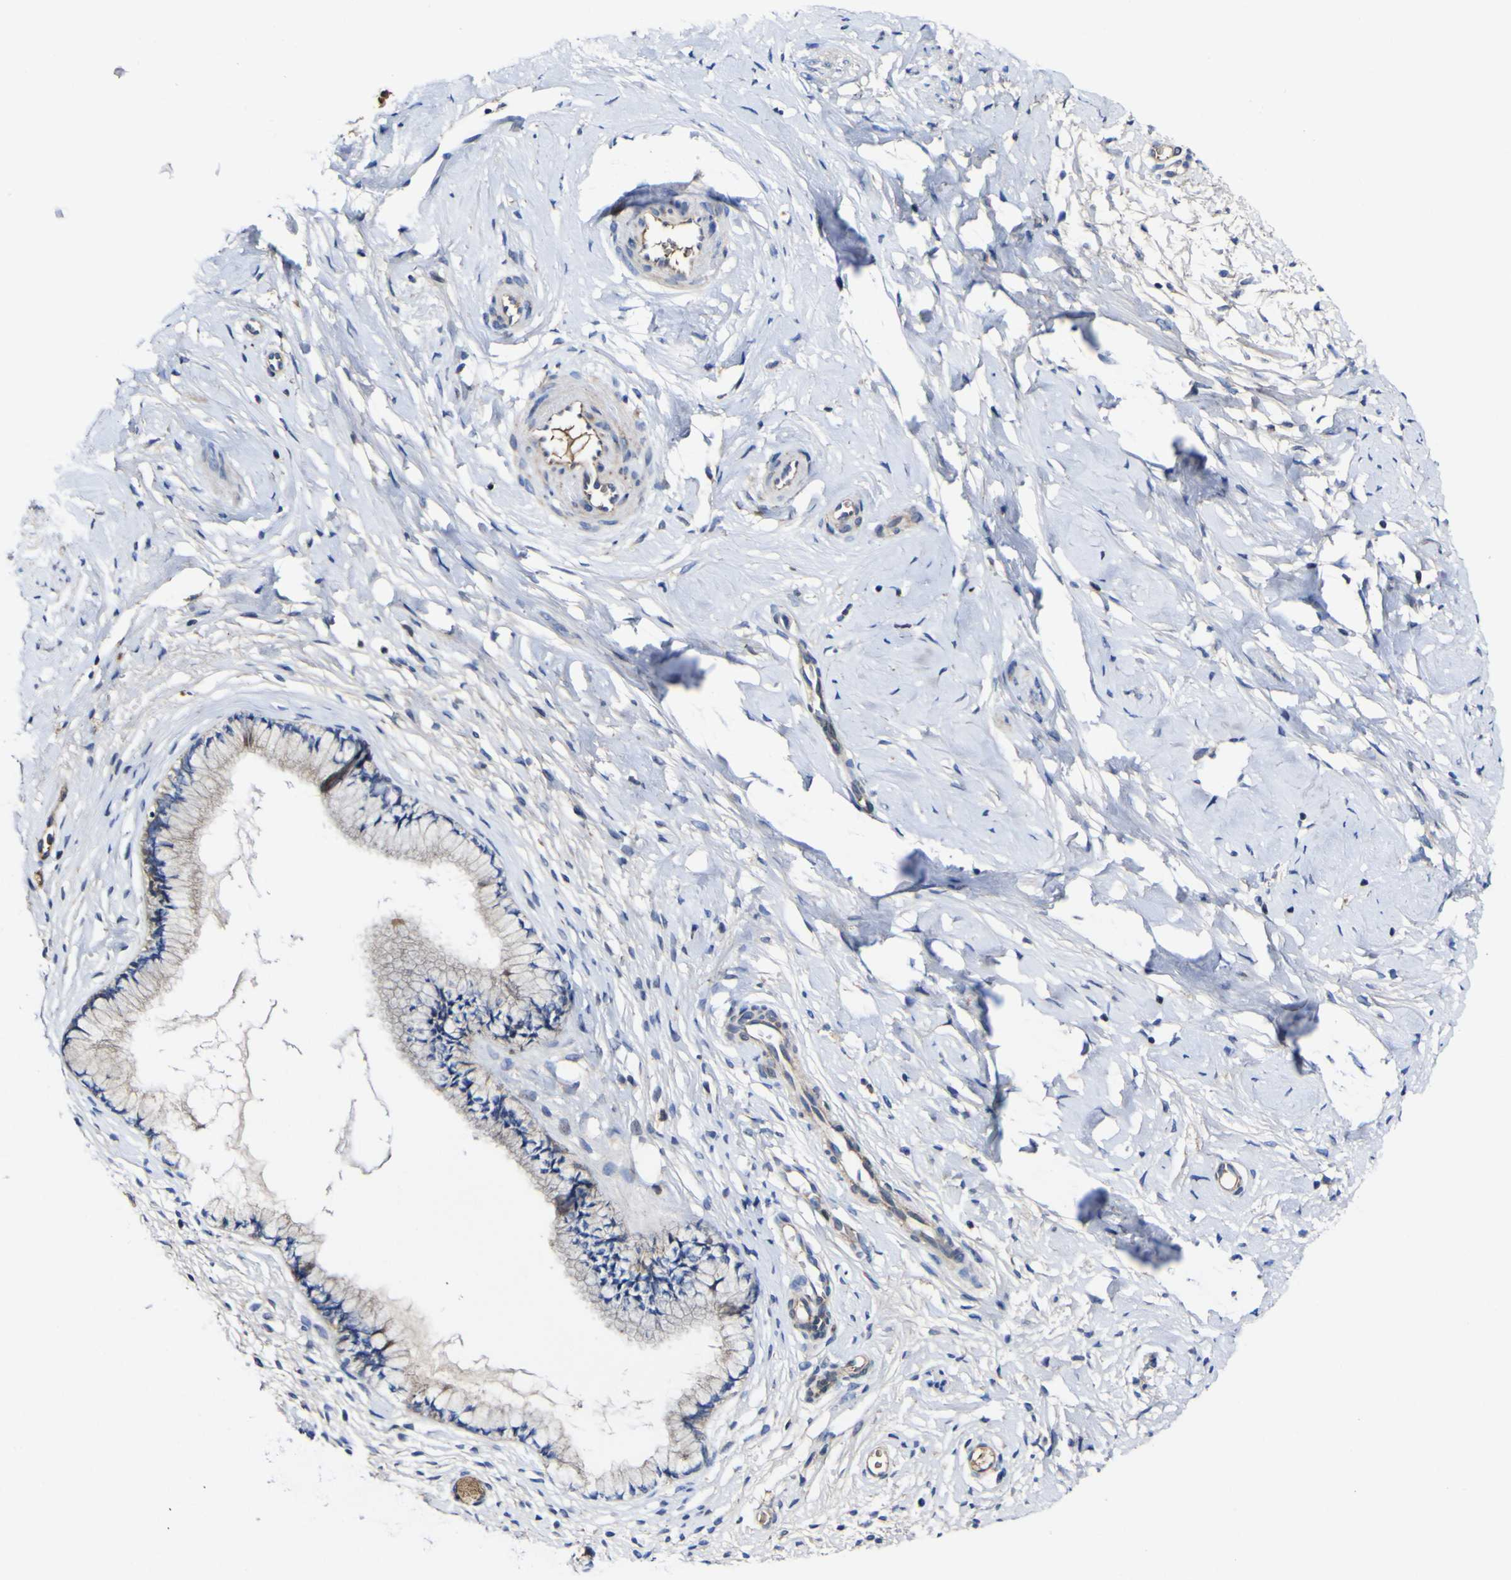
{"staining": {"intensity": "negative", "quantity": "none", "location": "none"}, "tissue": "cervix", "cell_type": "Glandular cells", "image_type": "normal", "snomed": [{"axis": "morphology", "description": "Normal tissue, NOS"}, {"axis": "topography", "description": "Cervix"}], "caption": "Glandular cells show no significant protein positivity in unremarkable cervix. The staining was performed using DAB to visualize the protein expression in brown, while the nuclei were stained in blue with hematoxylin (Magnification: 20x).", "gene": "CCDC90B", "patient": {"sex": "female", "age": 65}}